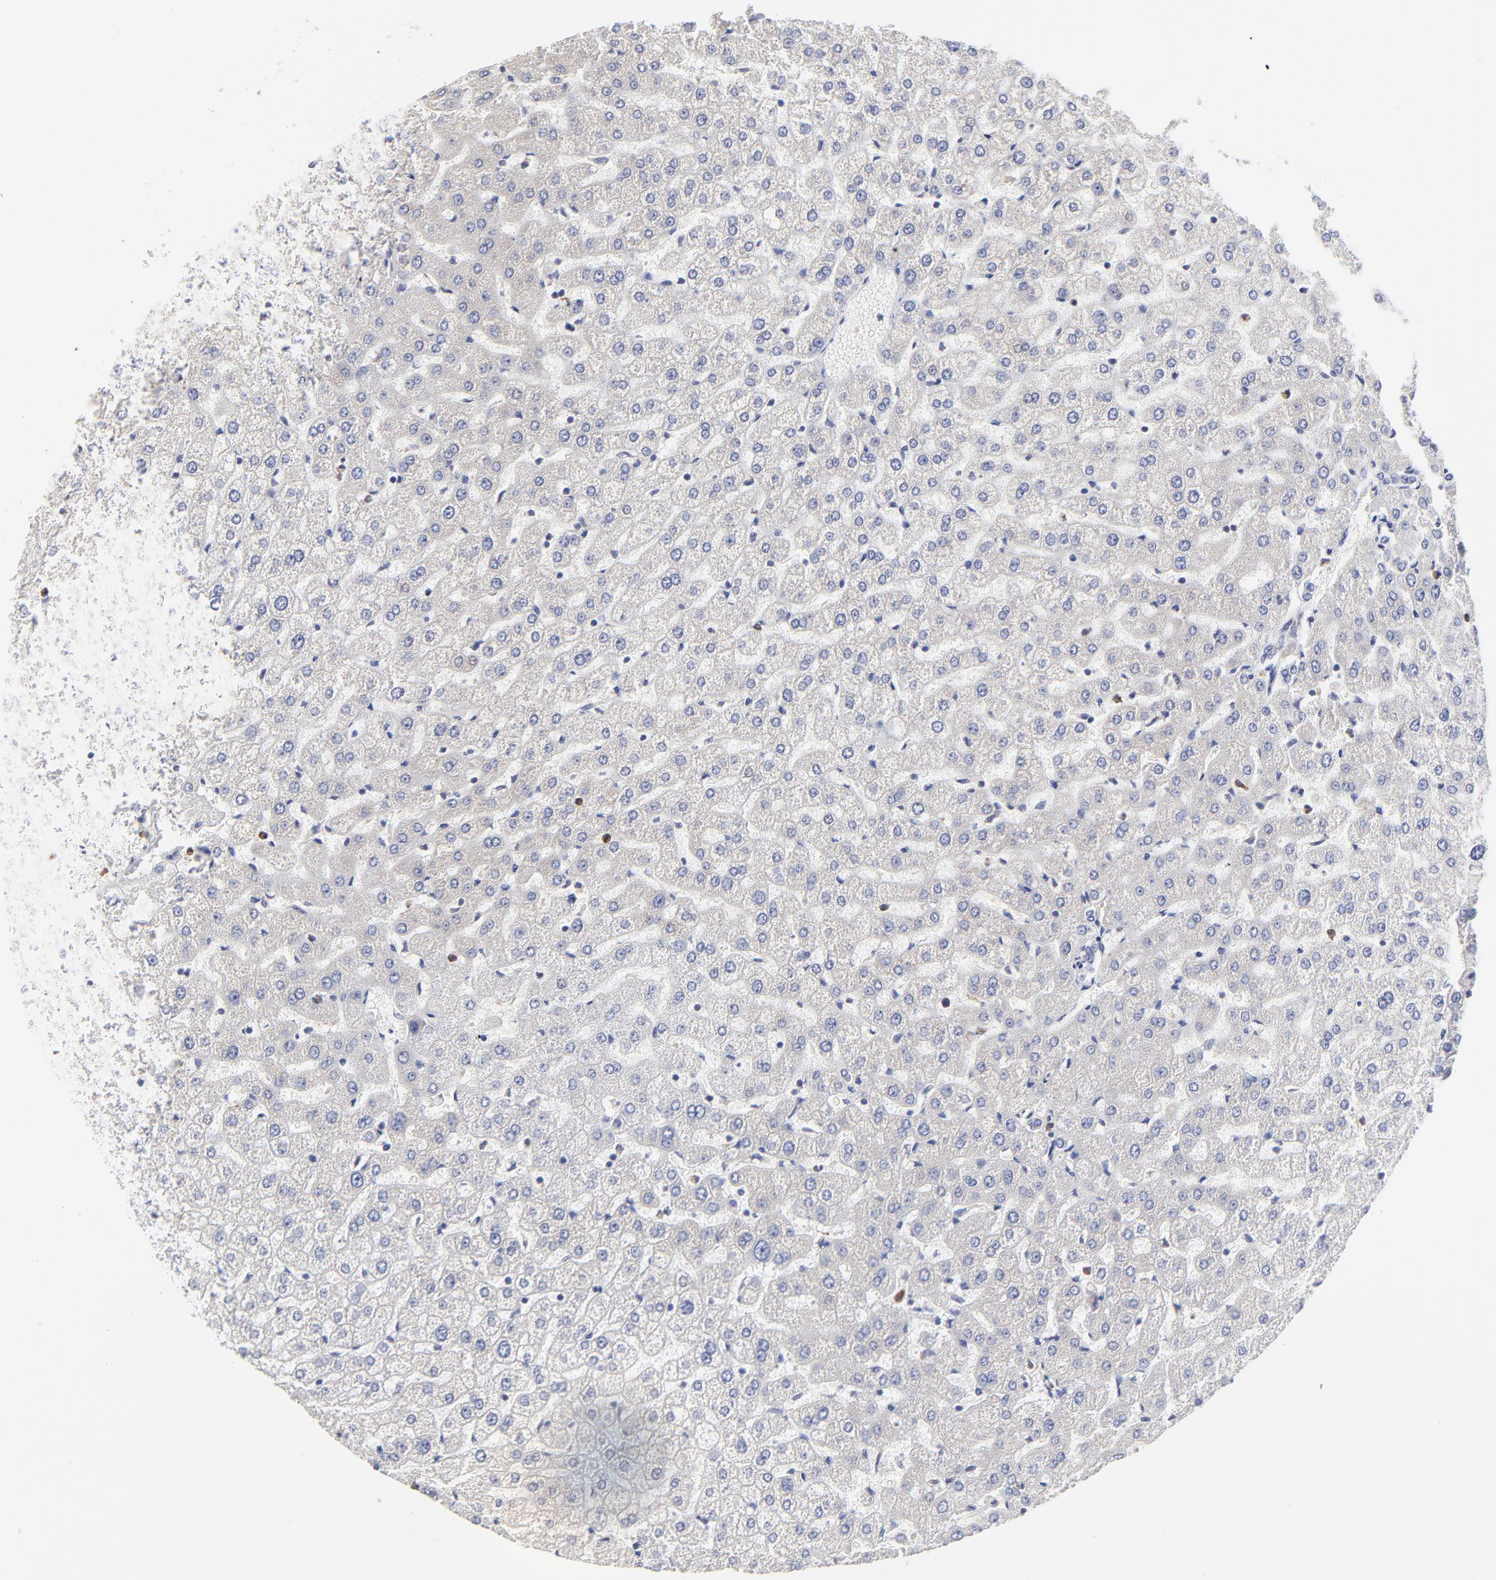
{"staining": {"intensity": "negative", "quantity": "none", "location": "none"}, "tissue": "liver", "cell_type": "Cholangiocytes", "image_type": "normal", "snomed": [{"axis": "morphology", "description": "Normal tissue, NOS"}, {"axis": "morphology", "description": "Fibrosis, NOS"}, {"axis": "topography", "description": "Liver"}], "caption": "Immunohistochemistry (IHC) of benign liver exhibits no staining in cholangiocytes. The staining was performed using DAB (3,3'-diaminobenzidine) to visualize the protein expression in brown, while the nuclei were stained in blue with hematoxylin (Magnification: 20x).", "gene": "MOSPD2", "patient": {"sex": "female", "age": 29}}